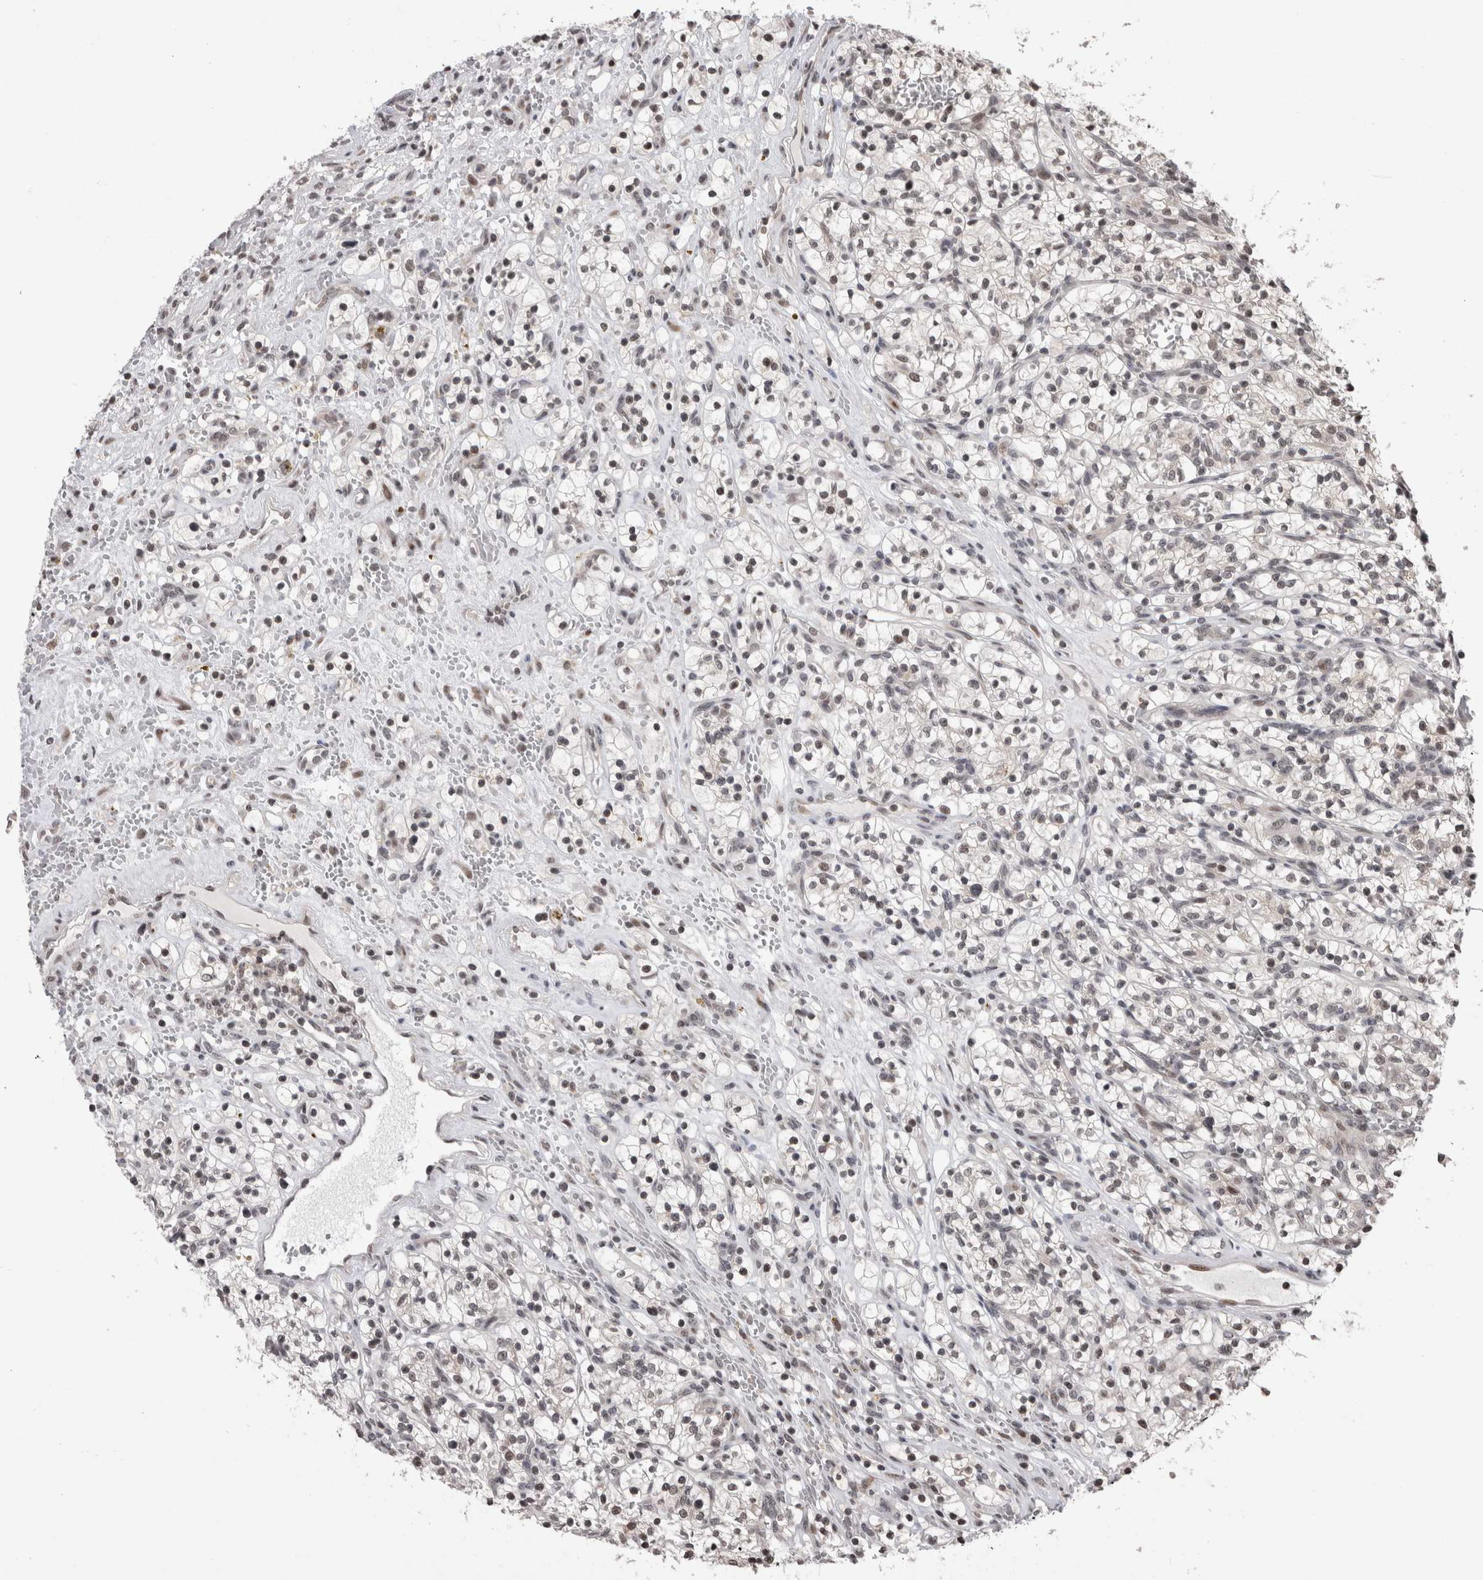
{"staining": {"intensity": "negative", "quantity": "none", "location": "none"}, "tissue": "renal cancer", "cell_type": "Tumor cells", "image_type": "cancer", "snomed": [{"axis": "morphology", "description": "Adenocarcinoma, NOS"}, {"axis": "topography", "description": "Kidney"}], "caption": "IHC of renal adenocarcinoma displays no staining in tumor cells.", "gene": "ZBTB11", "patient": {"sex": "female", "age": 57}}